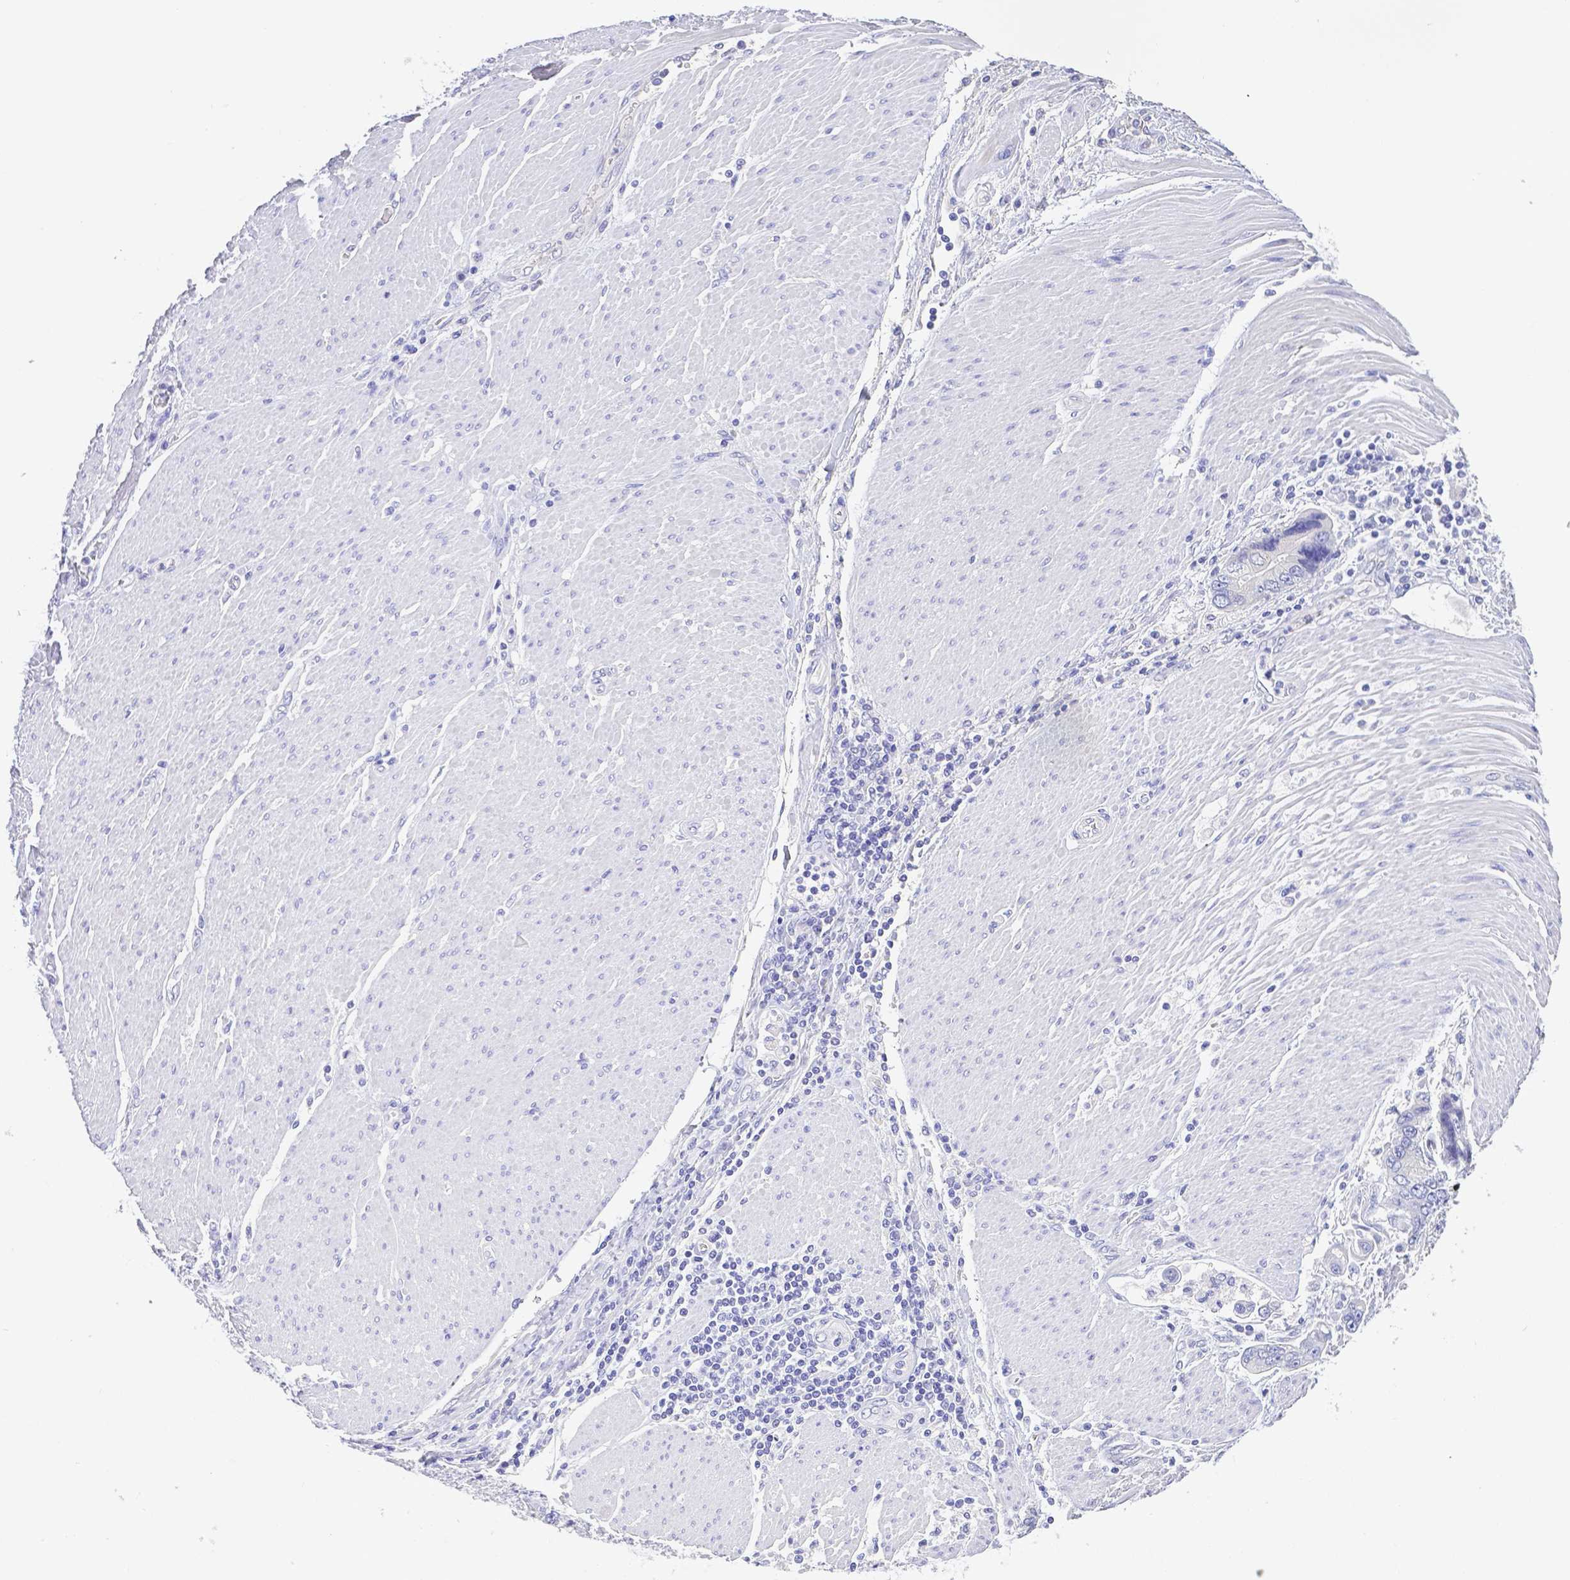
{"staining": {"intensity": "negative", "quantity": "none", "location": "none"}, "tissue": "stomach cancer", "cell_type": "Tumor cells", "image_type": "cancer", "snomed": [{"axis": "morphology", "description": "Adenocarcinoma, NOS"}, {"axis": "topography", "description": "Pancreas"}, {"axis": "topography", "description": "Stomach, upper"}], "caption": "An immunohistochemistry photomicrograph of stomach adenocarcinoma is shown. There is no staining in tumor cells of stomach adenocarcinoma.", "gene": "ZG16B", "patient": {"sex": "male", "age": 77}}